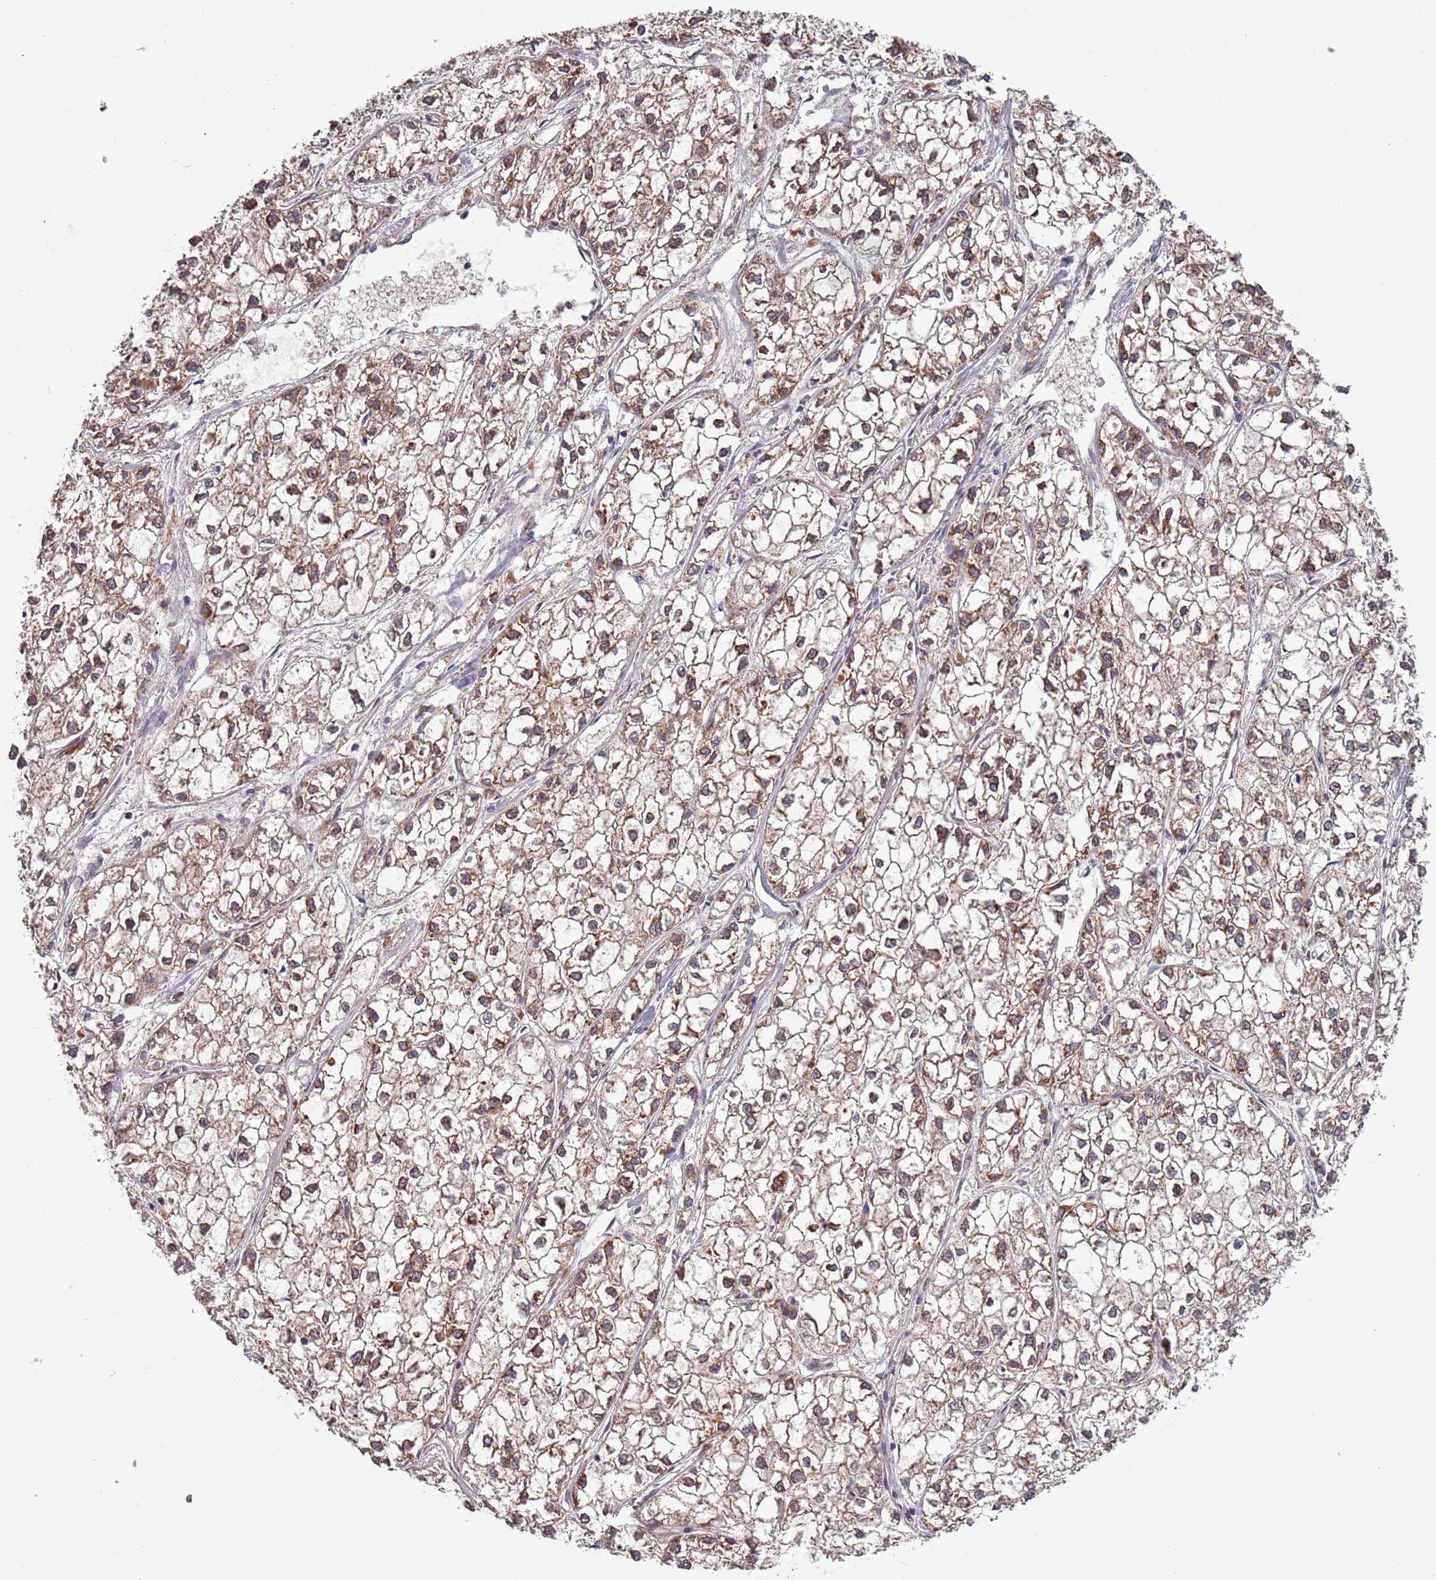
{"staining": {"intensity": "weak", "quantity": ">75%", "location": "cytoplasmic/membranous"}, "tissue": "liver cancer", "cell_type": "Tumor cells", "image_type": "cancer", "snomed": [{"axis": "morphology", "description": "Carcinoma, Hepatocellular, NOS"}, {"axis": "topography", "description": "Liver"}], "caption": "This is an image of immunohistochemistry (IHC) staining of liver cancer (hepatocellular carcinoma), which shows weak positivity in the cytoplasmic/membranous of tumor cells.", "gene": "USP32", "patient": {"sex": "female", "age": 43}}